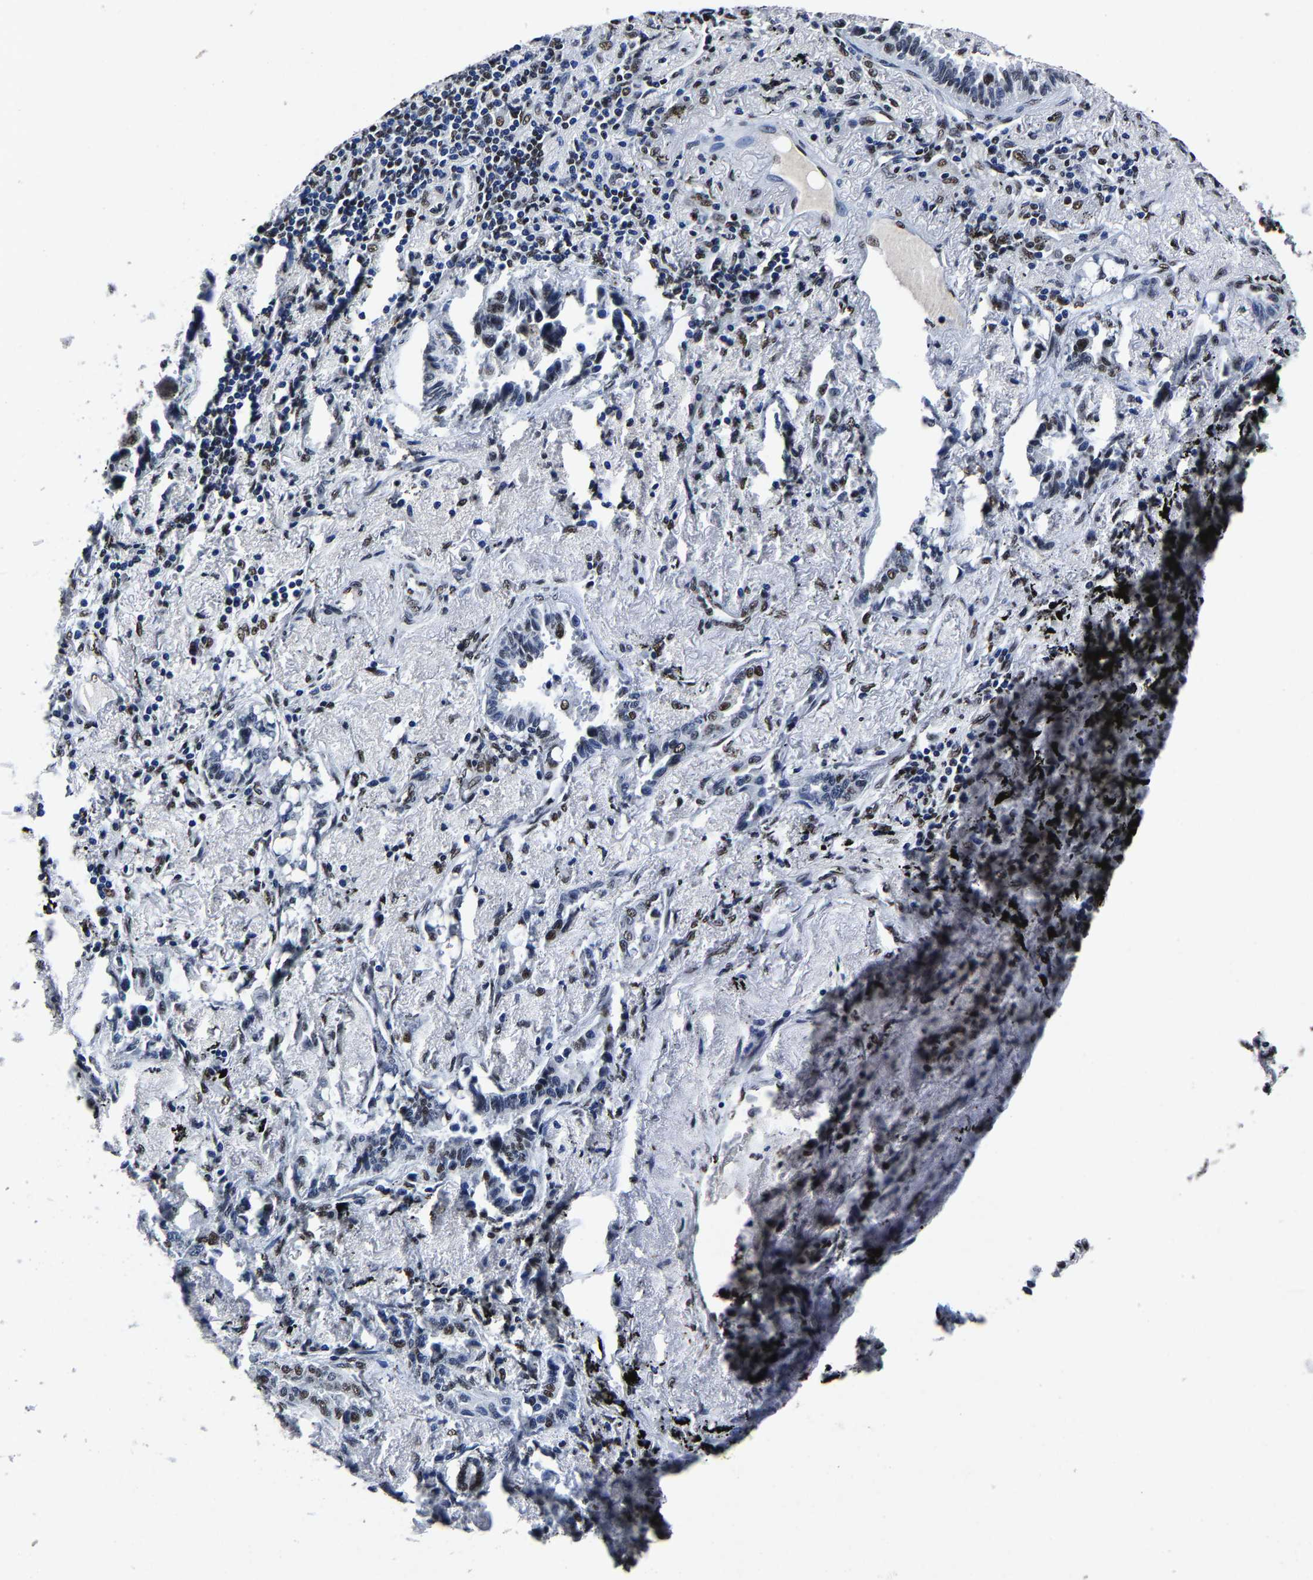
{"staining": {"intensity": "moderate", "quantity": "25%-75%", "location": "nuclear"}, "tissue": "lung cancer", "cell_type": "Tumor cells", "image_type": "cancer", "snomed": [{"axis": "morphology", "description": "Adenocarcinoma, NOS"}, {"axis": "topography", "description": "Lung"}], "caption": "There is medium levels of moderate nuclear positivity in tumor cells of lung adenocarcinoma, as demonstrated by immunohistochemical staining (brown color).", "gene": "RBM45", "patient": {"sex": "male", "age": 59}}